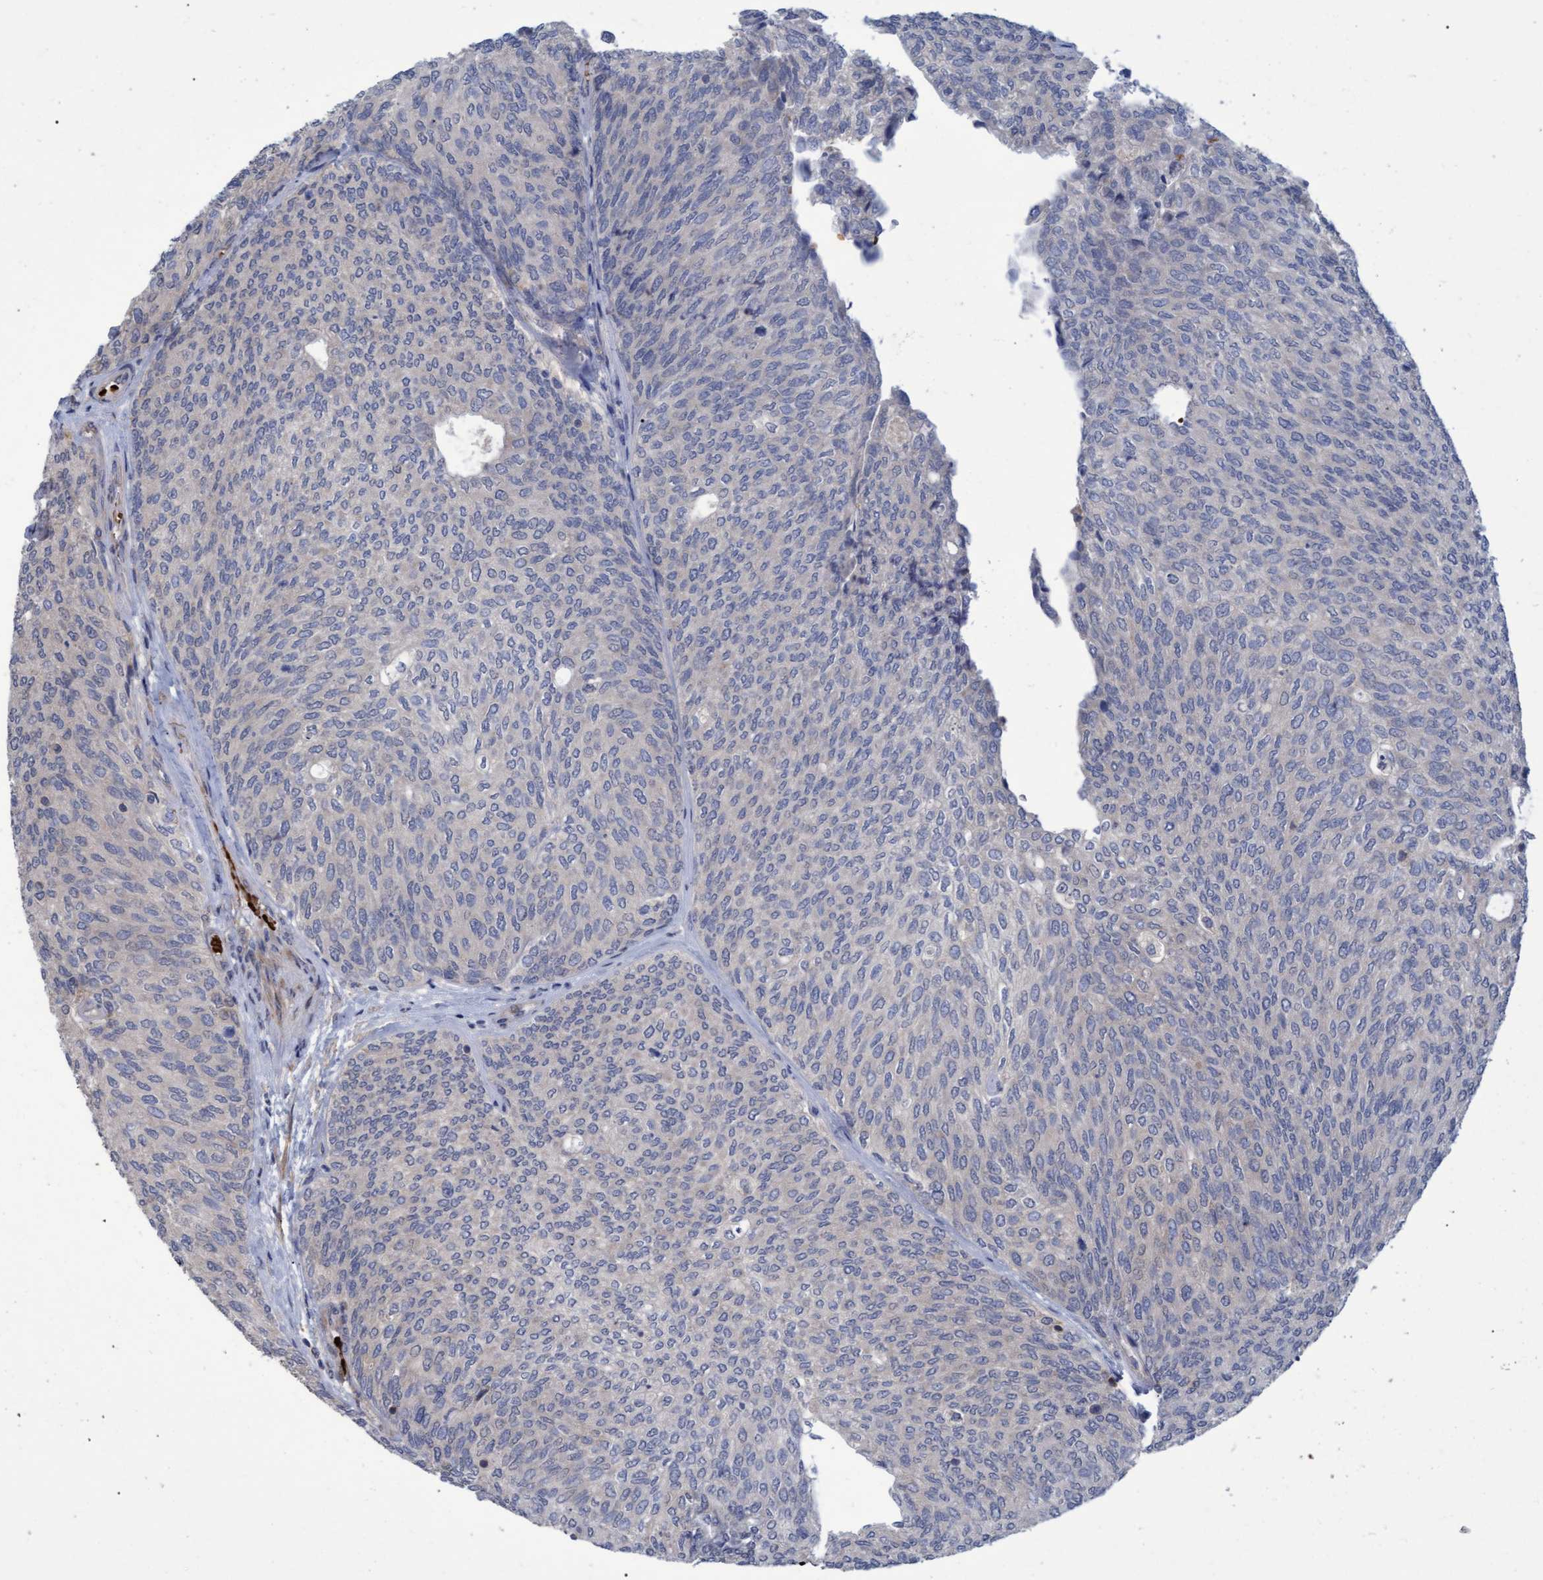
{"staining": {"intensity": "weak", "quantity": "25%-75%", "location": "cytoplasmic/membranous"}, "tissue": "urothelial cancer", "cell_type": "Tumor cells", "image_type": "cancer", "snomed": [{"axis": "morphology", "description": "Urothelial carcinoma, Low grade"}, {"axis": "topography", "description": "Urinary bladder"}], "caption": "Low-grade urothelial carcinoma stained with a protein marker shows weak staining in tumor cells.", "gene": "NAA15", "patient": {"sex": "female", "age": 79}}